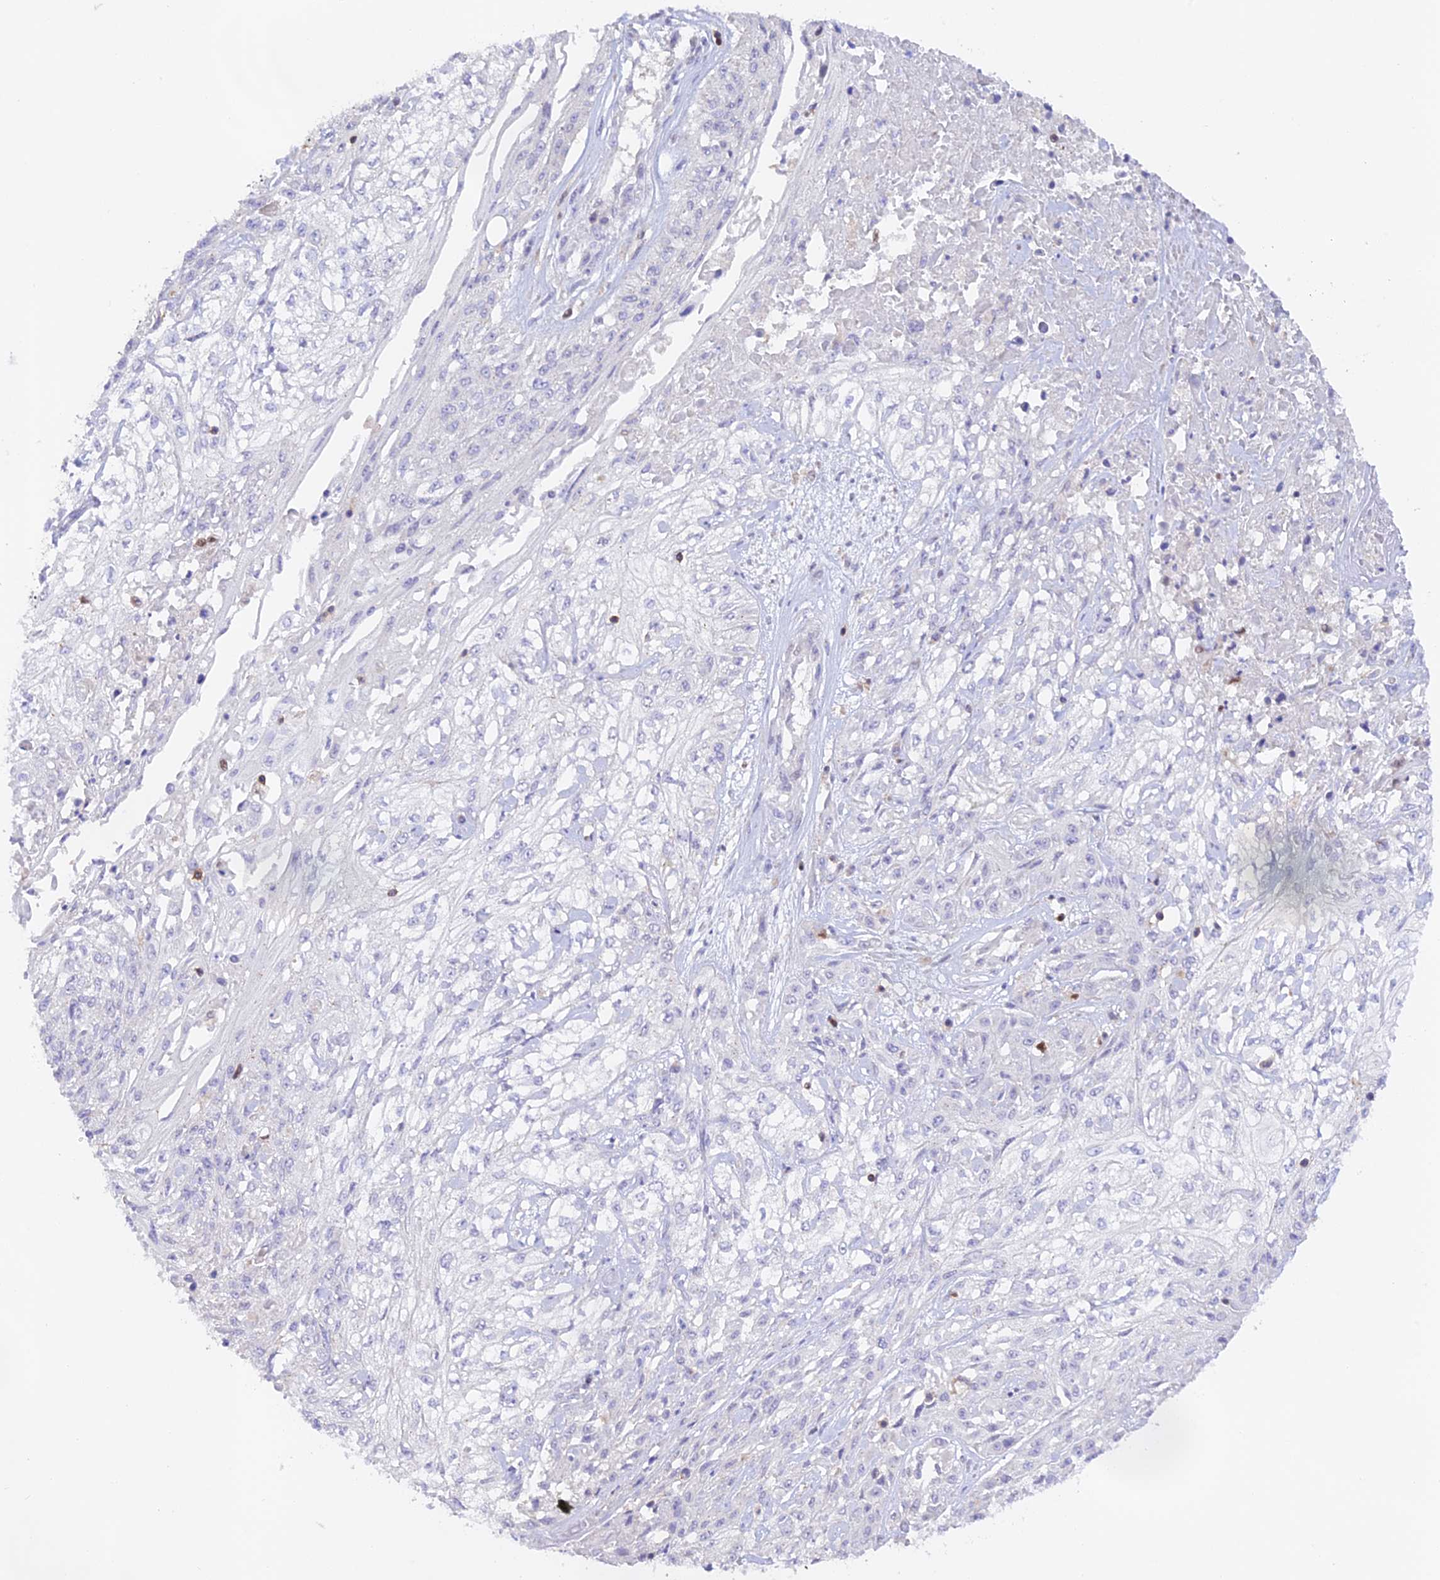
{"staining": {"intensity": "negative", "quantity": "none", "location": "none"}, "tissue": "skin cancer", "cell_type": "Tumor cells", "image_type": "cancer", "snomed": [{"axis": "morphology", "description": "Squamous cell carcinoma, NOS"}, {"axis": "morphology", "description": "Squamous cell carcinoma, metastatic, NOS"}, {"axis": "topography", "description": "Skin"}, {"axis": "topography", "description": "Lymph node"}], "caption": "IHC of human skin cancer reveals no positivity in tumor cells.", "gene": "DENND1C", "patient": {"sex": "male", "age": 75}}